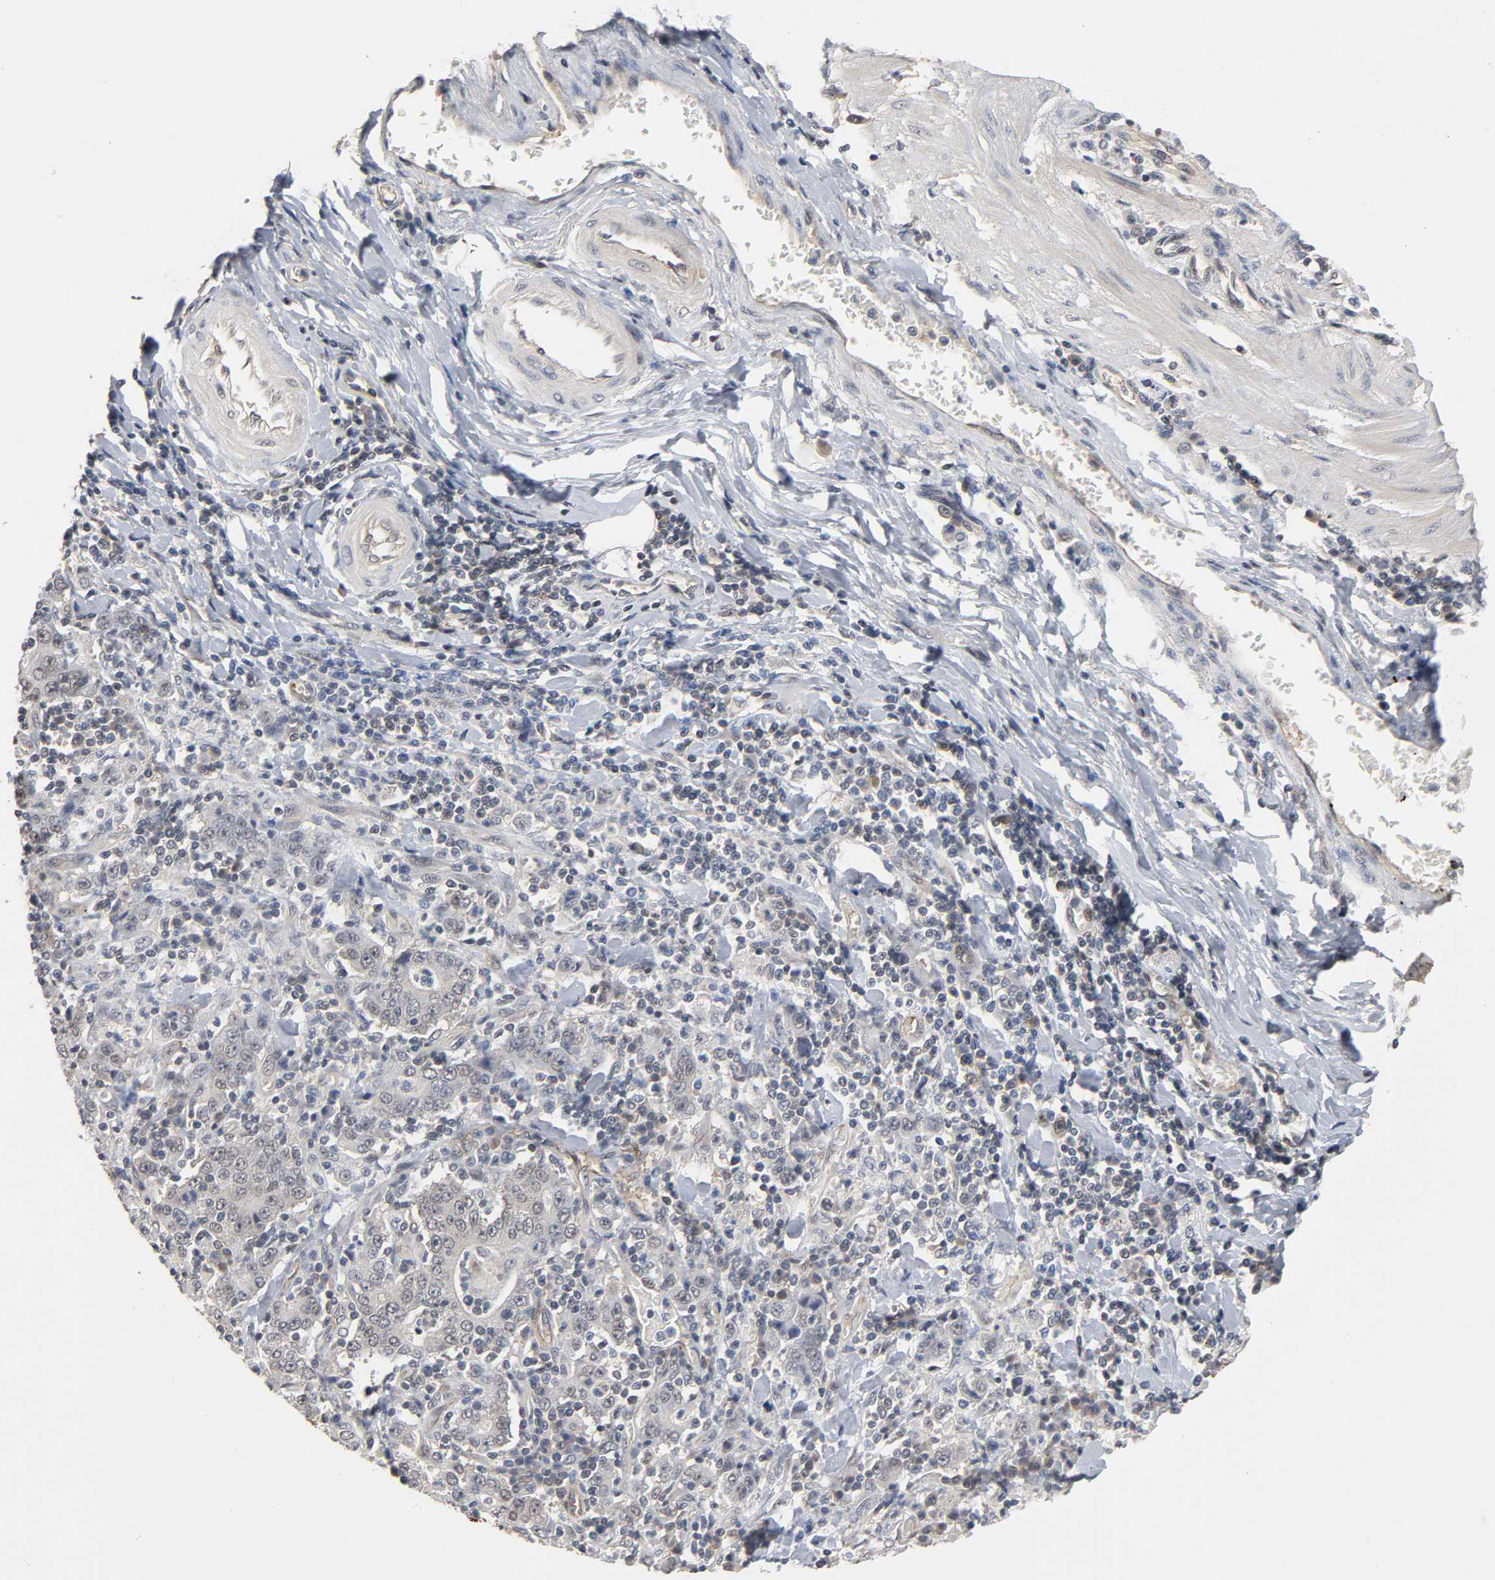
{"staining": {"intensity": "weak", "quantity": "<25%", "location": "cytoplasmic/membranous"}, "tissue": "stomach cancer", "cell_type": "Tumor cells", "image_type": "cancer", "snomed": [{"axis": "morphology", "description": "Normal tissue, NOS"}, {"axis": "morphology", "description": "Adenocarcinoma, NOS"}, {"axis": "topography", "description": "Stomach, upper"}, {"axis": "topography", "description": "Stomach"}], "caption": "Immunohistochemical staining of stomach cancer (adenocarcinoma) reveals no significant staining in tumor cells. (Stains: DAB immunohistochemistry (IHC) with hematoxylin counter stain, Microscopy: brightfield microscopy at high magnification).", "gene": "HTR1E", "patient": {"sex": "male", "age": 59}}